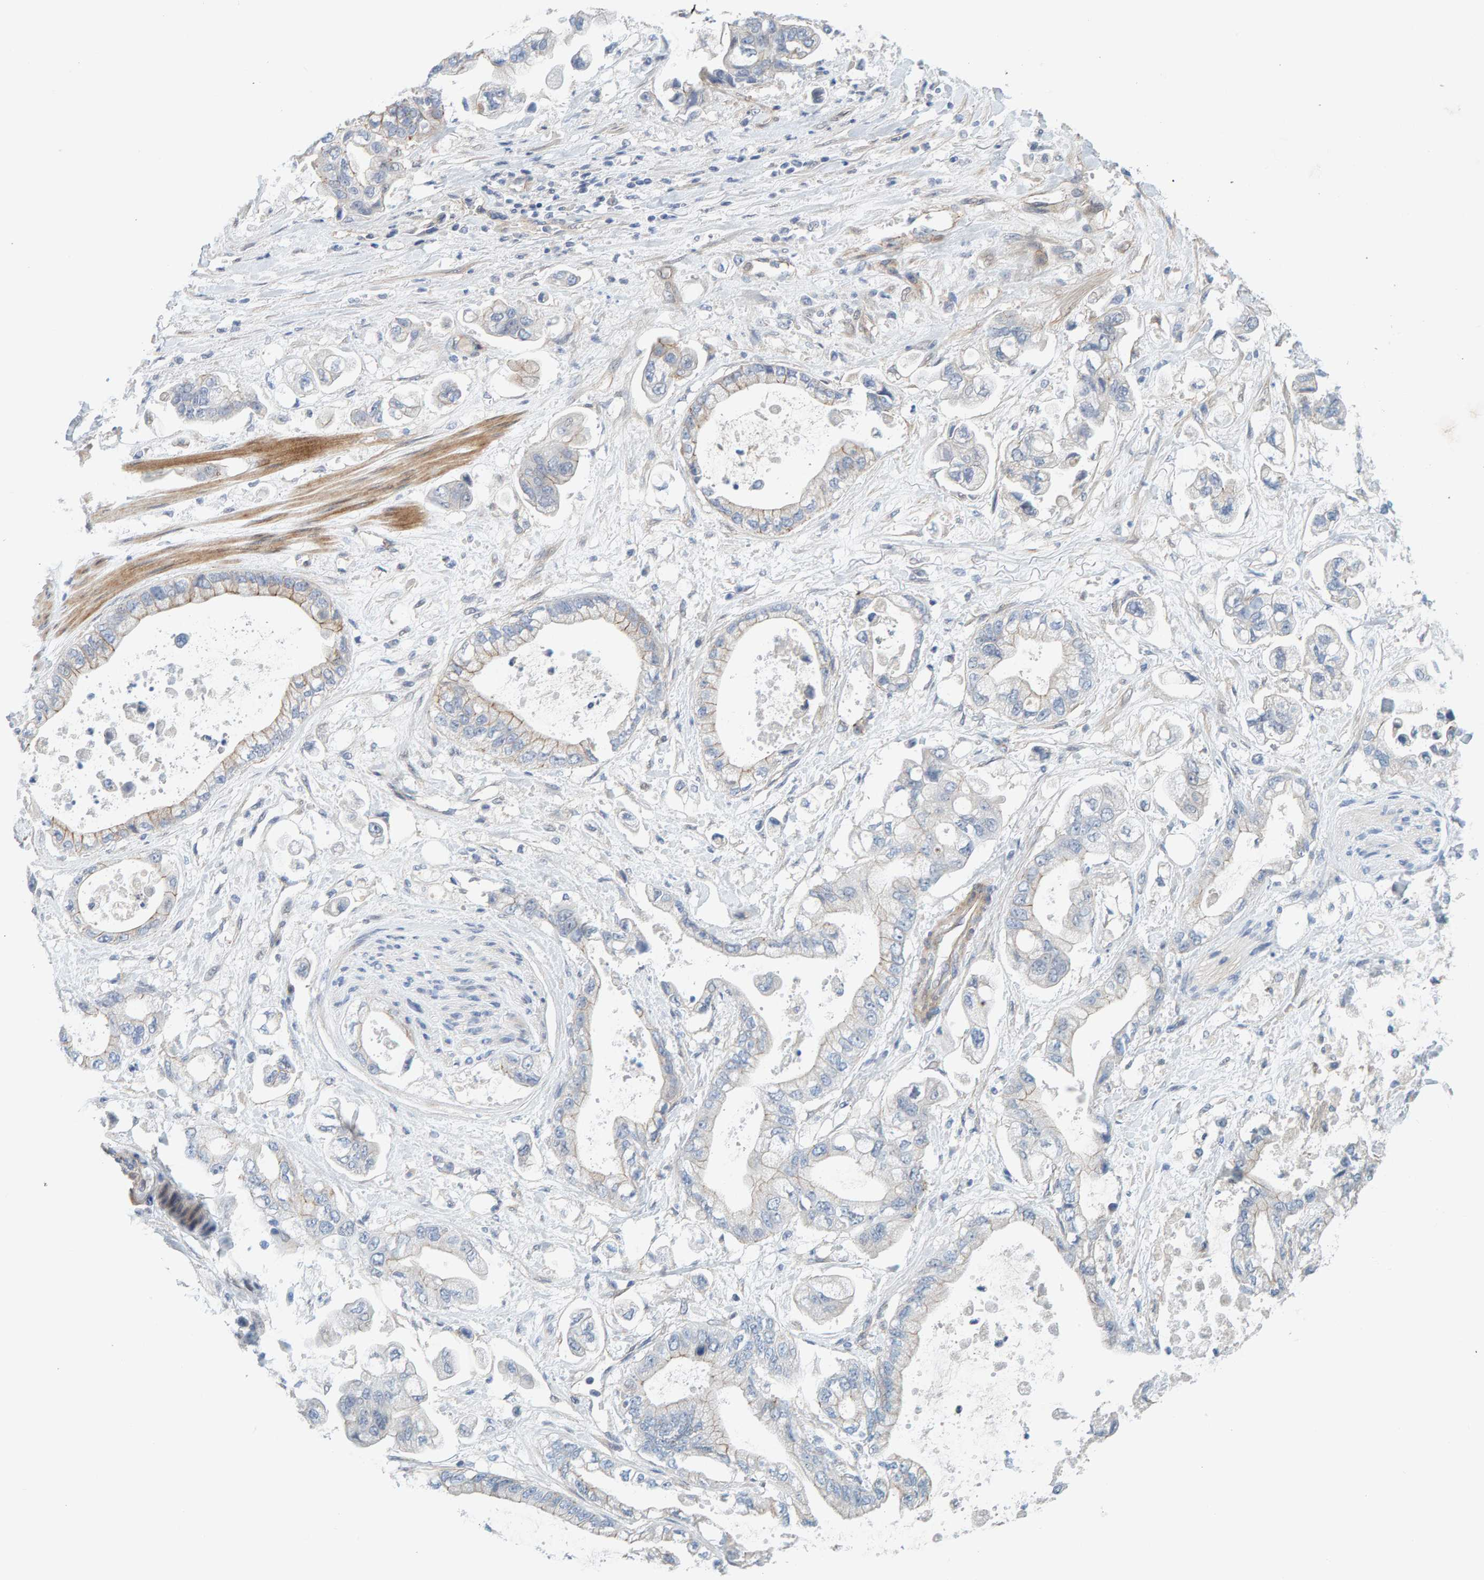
{"staining": {"intensity": "negative", "quantity": "none", "location": "none"}, "tissue": "stomach cancer", "cell_type": "Tumor cells", "image_type": "cancer", "snomed": [{"axis": "morphology", "description": "Normal tissue, NOS"}, {"axis": "morphology", "description": "Adenocarcinoma, NOS"}, {"axis": "topography", "description": "Stomach"}], "caption": "There is no significant expression in tumor cells of adenocarcinoma (stomach).", "gene": "KRBA2", "patient": {"sex": "male", "age": 62}}